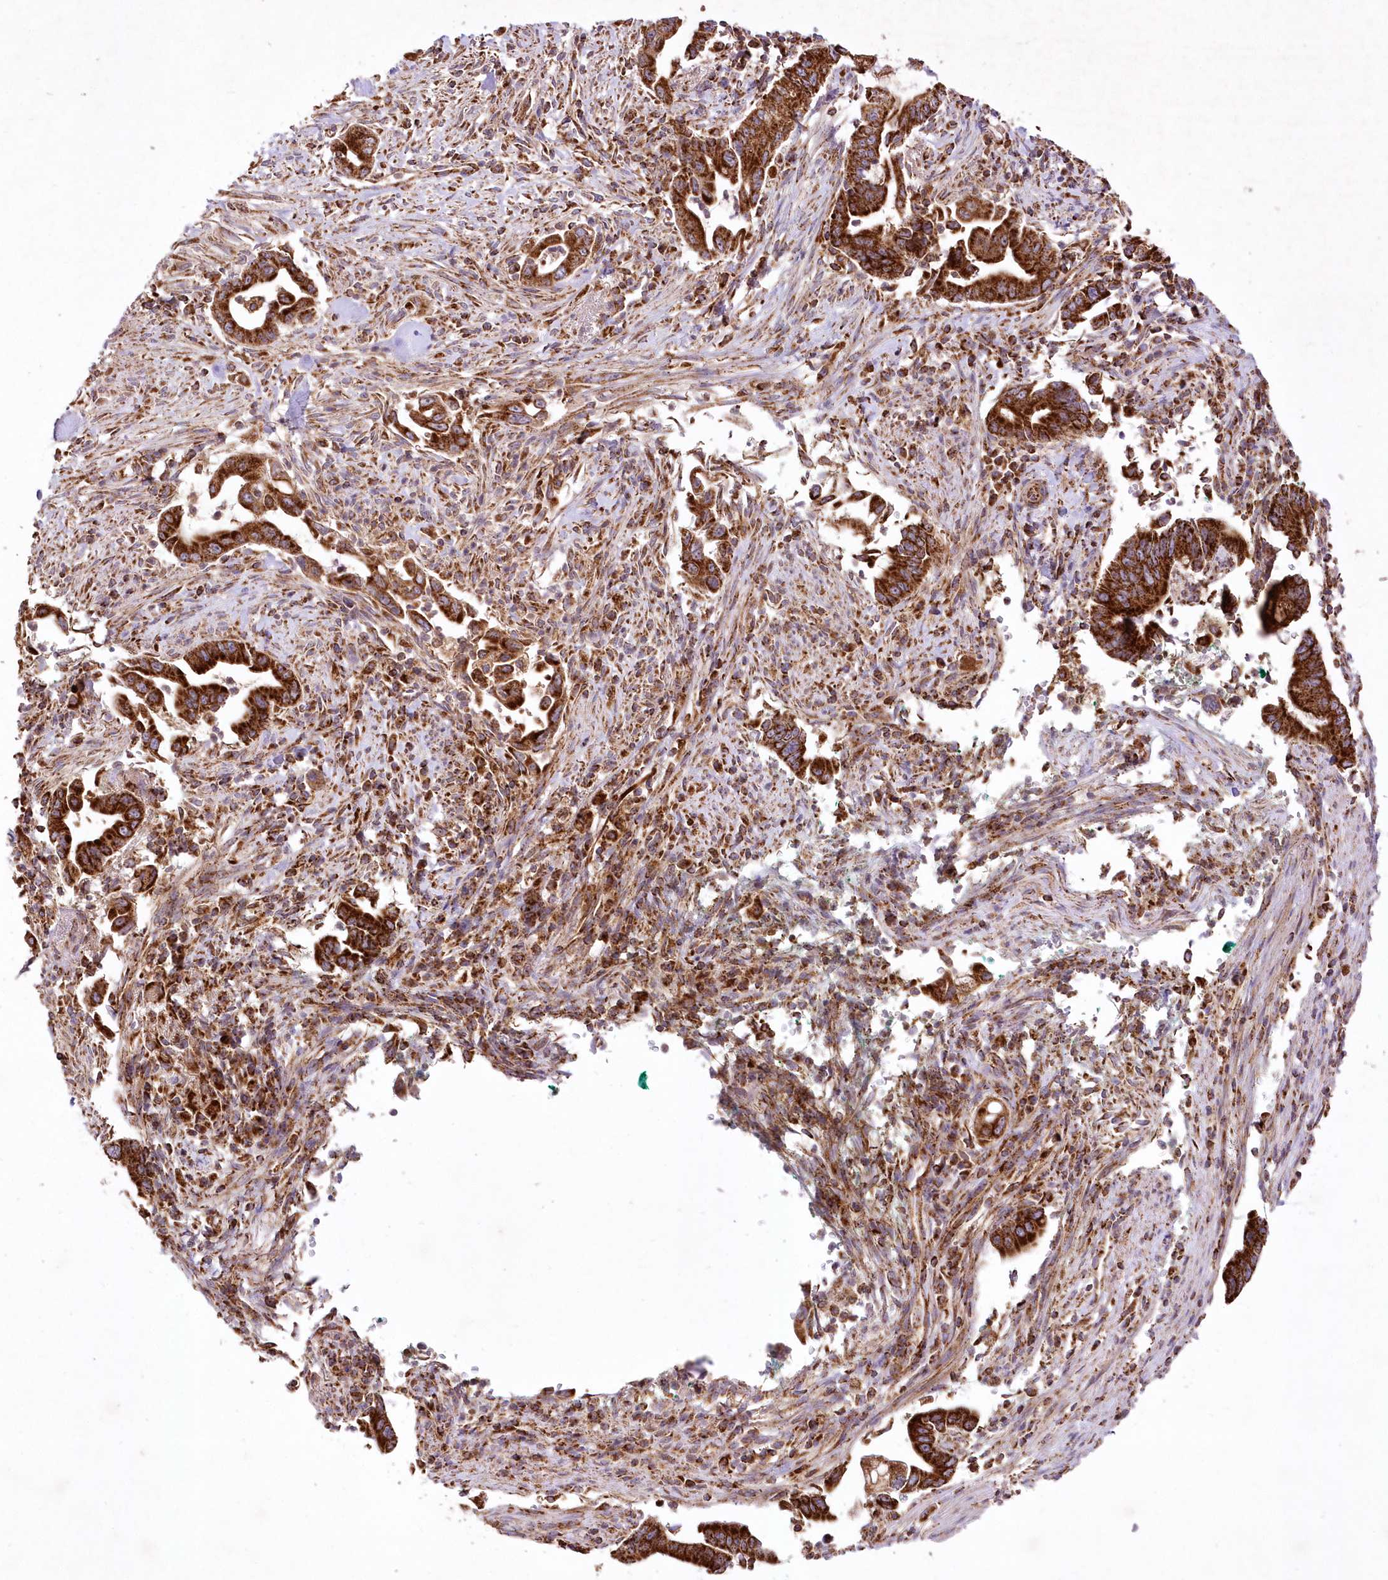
{"staining": {"intensity": "strong", "quantity": ">75%", "location": "cytoplasmic/membranous"}, "tissue": "pancreatic cancer", "cell_type": "Tumor cells", "image_type": "cancer", "snomed": [{"axis": "morphology", "description": "Adenocarcinoma, NOS"}, {"axis": "topography", "description": "Pancreas"}], "caption": "Protein positivity by IHC shows strong cytoplasmic/membranous staining in about >75% of tumor cells in pancreatic cancer (adenocarcinoma).", "gene": "ASNSD1", "patient": {"sex": "male", "age": 78}}